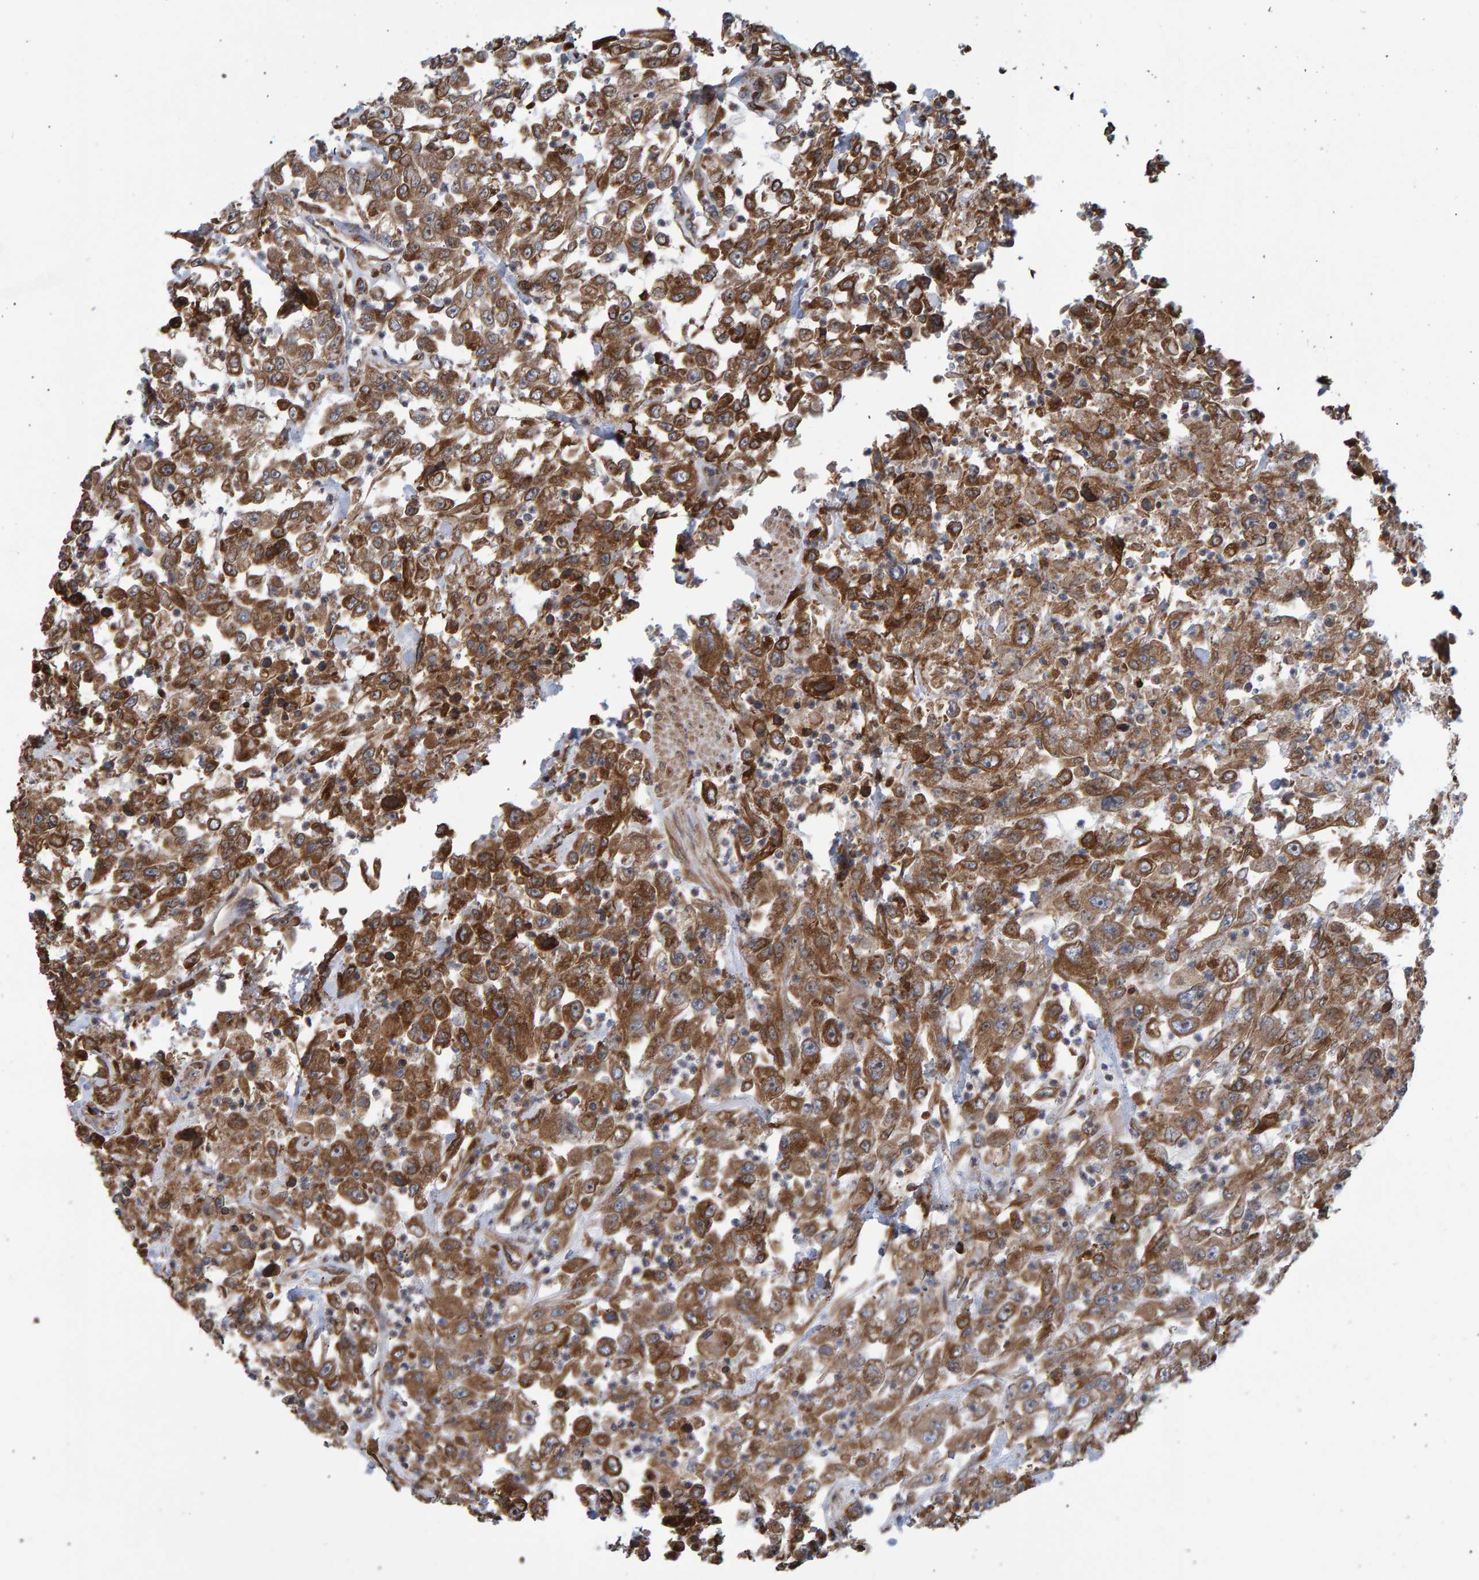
{"staining": {"intensity": "moderate", "quantity": ">75%", "location": "cytoplasmic/membranous"}, "tissue": "urothelial cancer", "cell_type": "Tumor cells", "image_type": "cancer", "snomed": [{"axis": "morphology", "description": "Urothelial carcinoma, High grade"}, {"axis": "topography", "description": "Urinary bladder"}], "caption": "High-power microscopy captured an IHC micrograph of urothelial cancer, revealing moderate cytoplasmic/membranous expression in approximately >75% of tumor cells.", "gene": "FAM117A", "patient": {"sex": "male", "age": 46}}